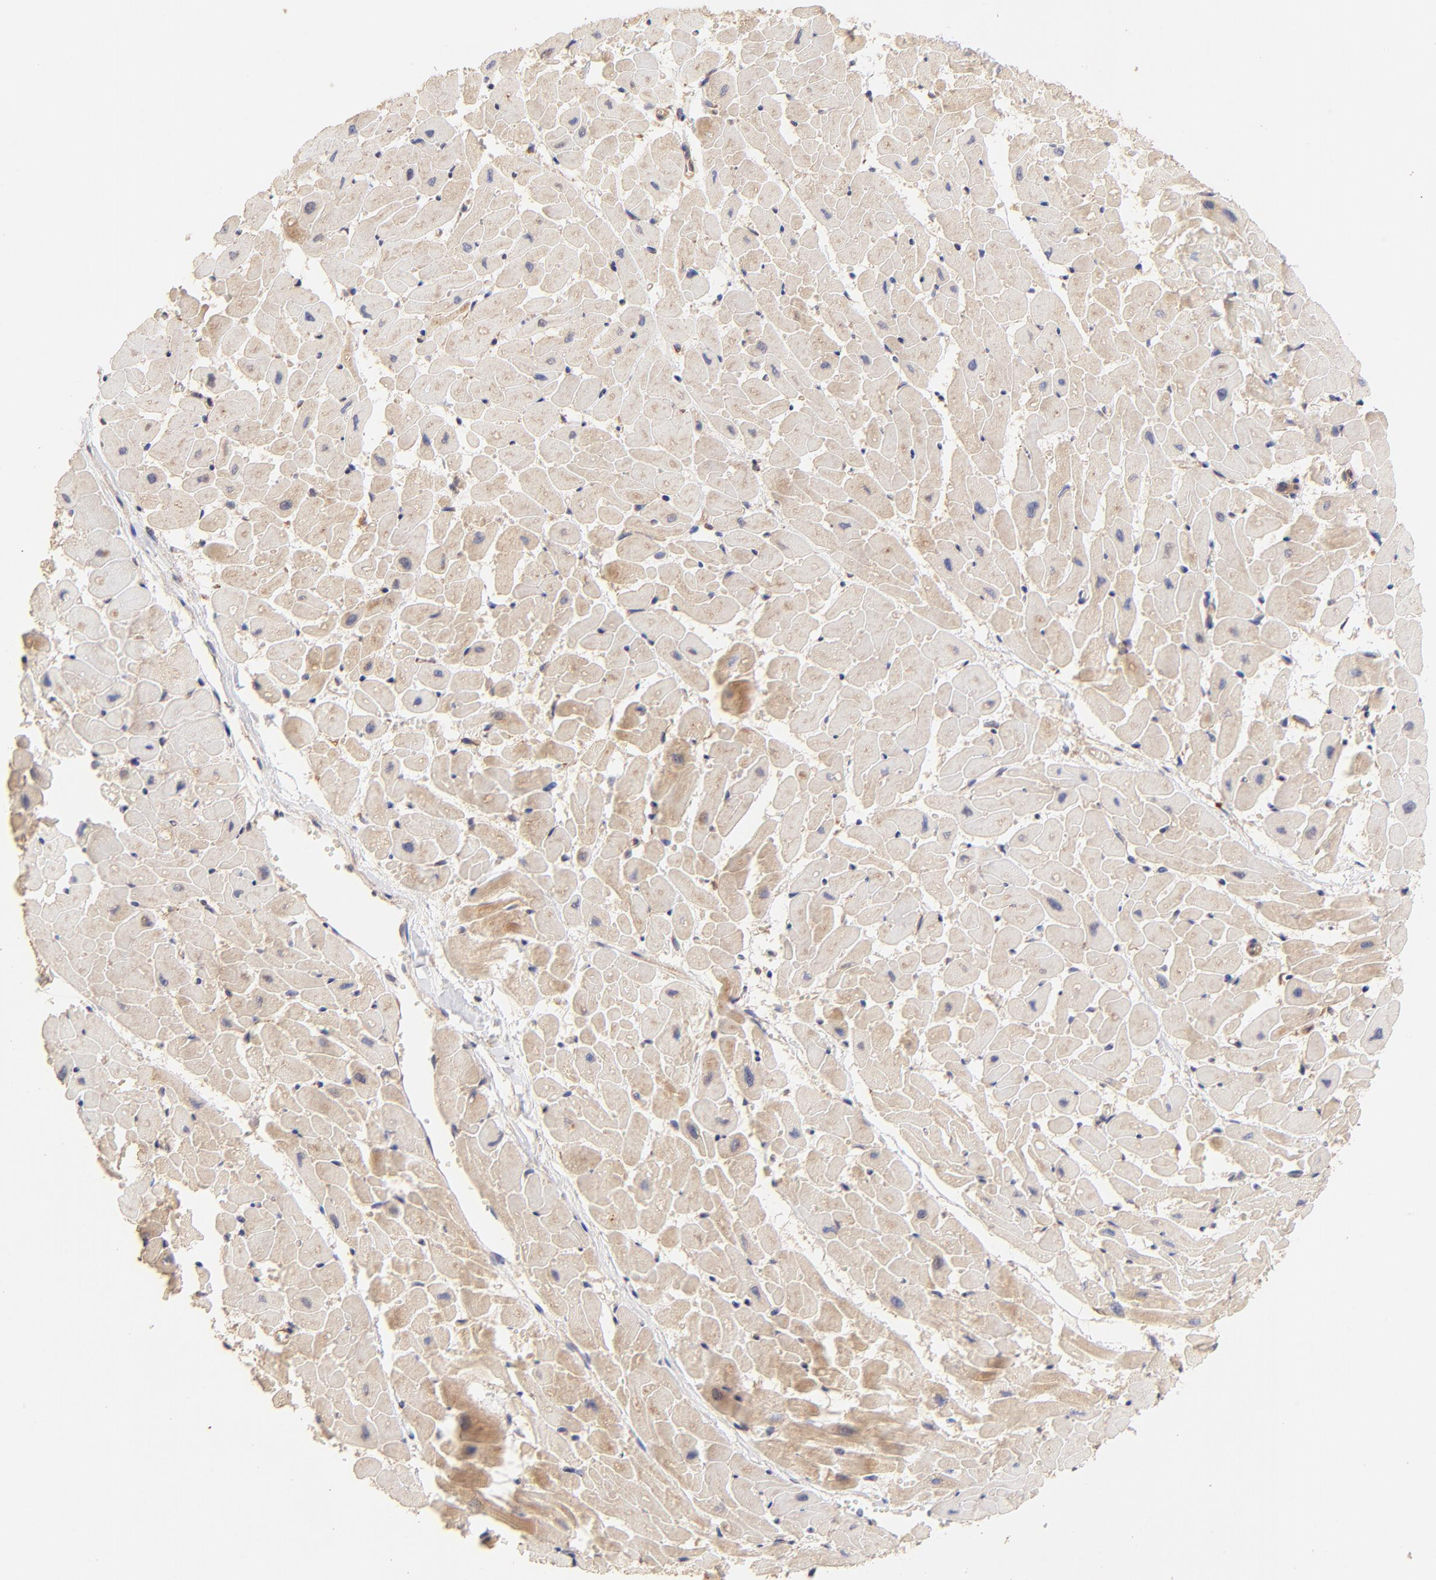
{"staining": {"intensity": "weak", "quantity": ">75%", "location": "cytoplasmic/membranous"}, "tissue": "heart muscle", "cell_type": "Cardiomyocytes", "image_type": "normal", "snomed": [{"axis": "morphology", "description": "Normal tissue, NOS"}, {"axis": "topography", "description": "Heart"}], "caption": "Heart muscle stained with immunohistochemistry reveals weak cytoplasmic/membranous expression in about >75% of cardiomyocytes. (IHC, brightfield microscopy, high magnification).", "gene": "TNFAIP3", "patient": {"sex": "female", "age": 19}}